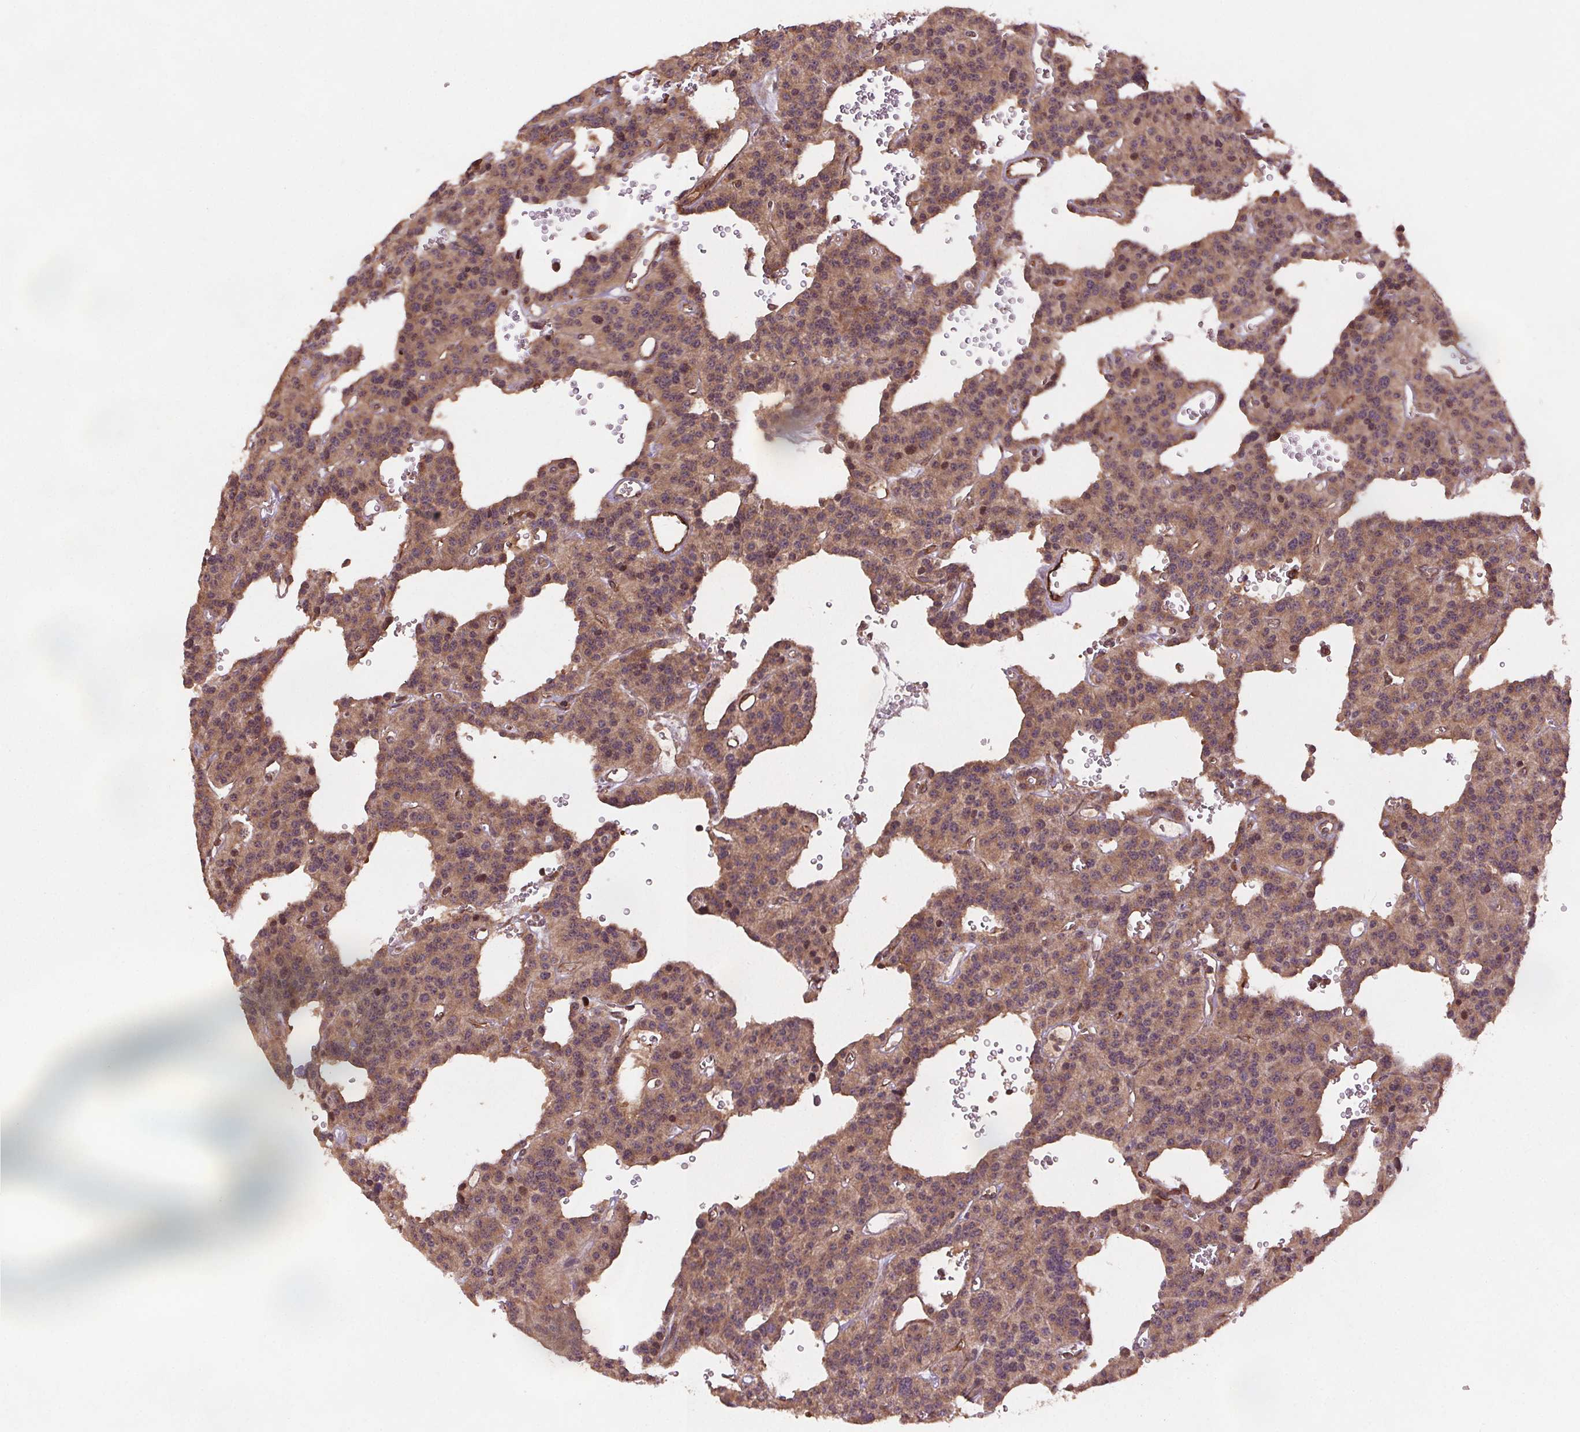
{"staining": {"intensity": "moderate", "quantity": ">75%", "location": "cytoplasmic/membranous,nuclear"}, "tissue": "carcinoid", "cell_type": "Tumor cells", "image_type": "cancer", "snomed": [{"axis": "morphology", "description": "Carcinoid, malignant, NOS"}, {"axis": "topography", "description": "Lung"}], "caption": "DAB (3,3'-diaminobenzidine) immunohistochemical staining of human carcinoid (malignant) displays moderate cytoplasmic/membranous and nuclear protein positivity in approximately >75% of tumor cells. The protein is stained brown, and the nuclei are stained in blue (DAB IHC with brightfield microscopy, high magnification).", "gene": "SEC14L2", "patient": {"sex": "female", "age": 71}}